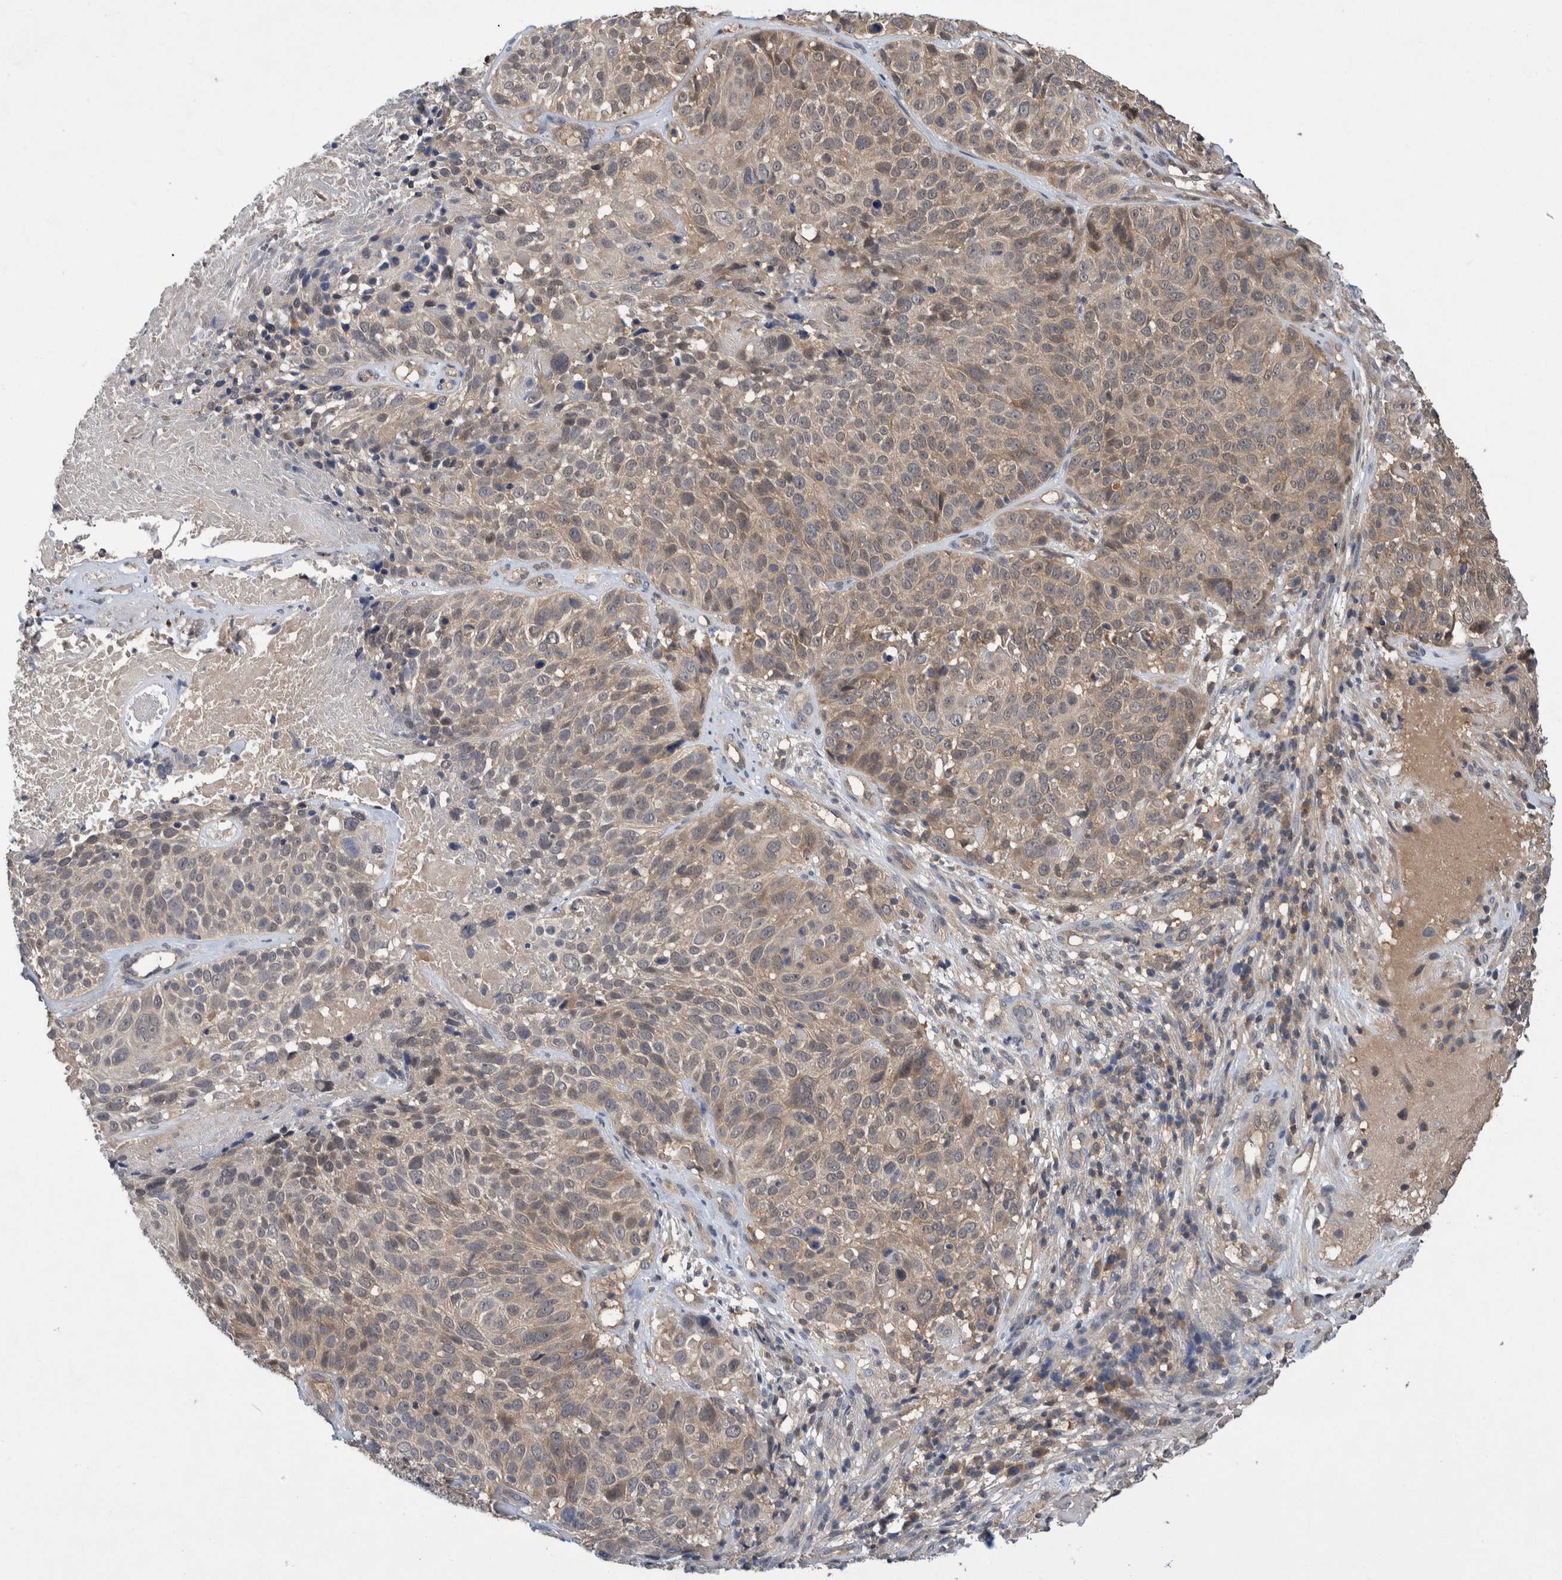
{"staining": {"intensity": "weak", "quantity": ">75%", "location": "cytoplasmic/membranous"}, "tissue": "cervical cancer", "cell_type": "Tumor cells", "image_type": "cancer", "snomed": [{"axis": "morphology", "description": "Squamous cell carcinoma, NOS"}, {"axis": "topography", "description": "Cervix"}], "caption": "Weak cytoplasmic/membranous expression for a protein is identified in about >75% of tumor cells of cervical cancer using IHC.", "gene": "PLPBP", "patient": {"sex": "female", "age": 74}}